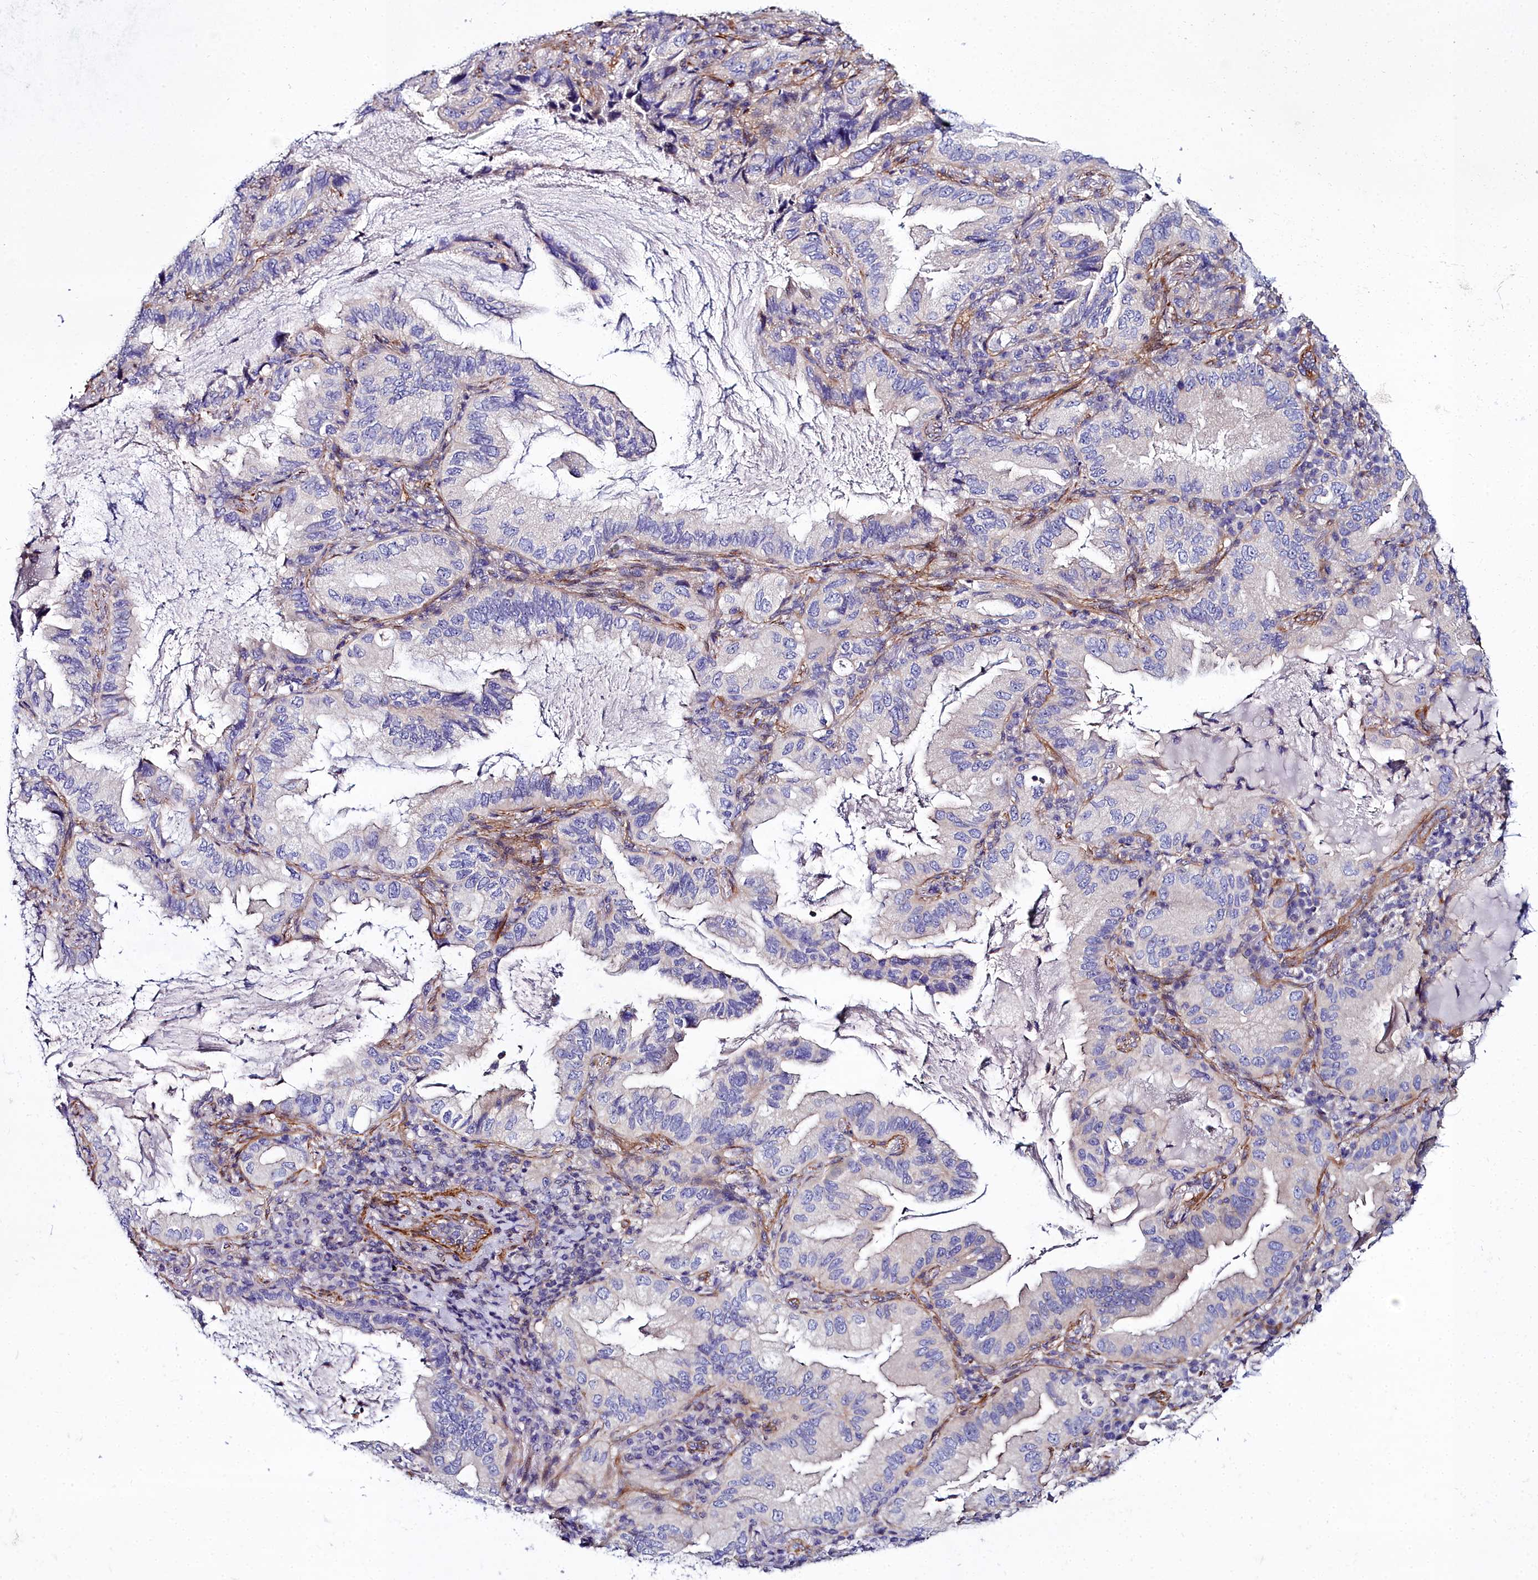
{"staining": {"intensity": "negative", "quantity": "none", "location": "none"}, "tissue": "lung cancer", "cell_type": "Tumor cells", "image_type": "cancer", "snomed": [{"axis": "morphology", "description": "Adenocarcinoma, NOS"}, {"axis": "topography", "description": "Lung"}], "caption": "Immunohistochemistry (IHC) of human adenocarcinoma (lung) exhibits no positivity in tumor cells.", "gene": "FADS3", "patient": {"sex": "female", "age": 69}}